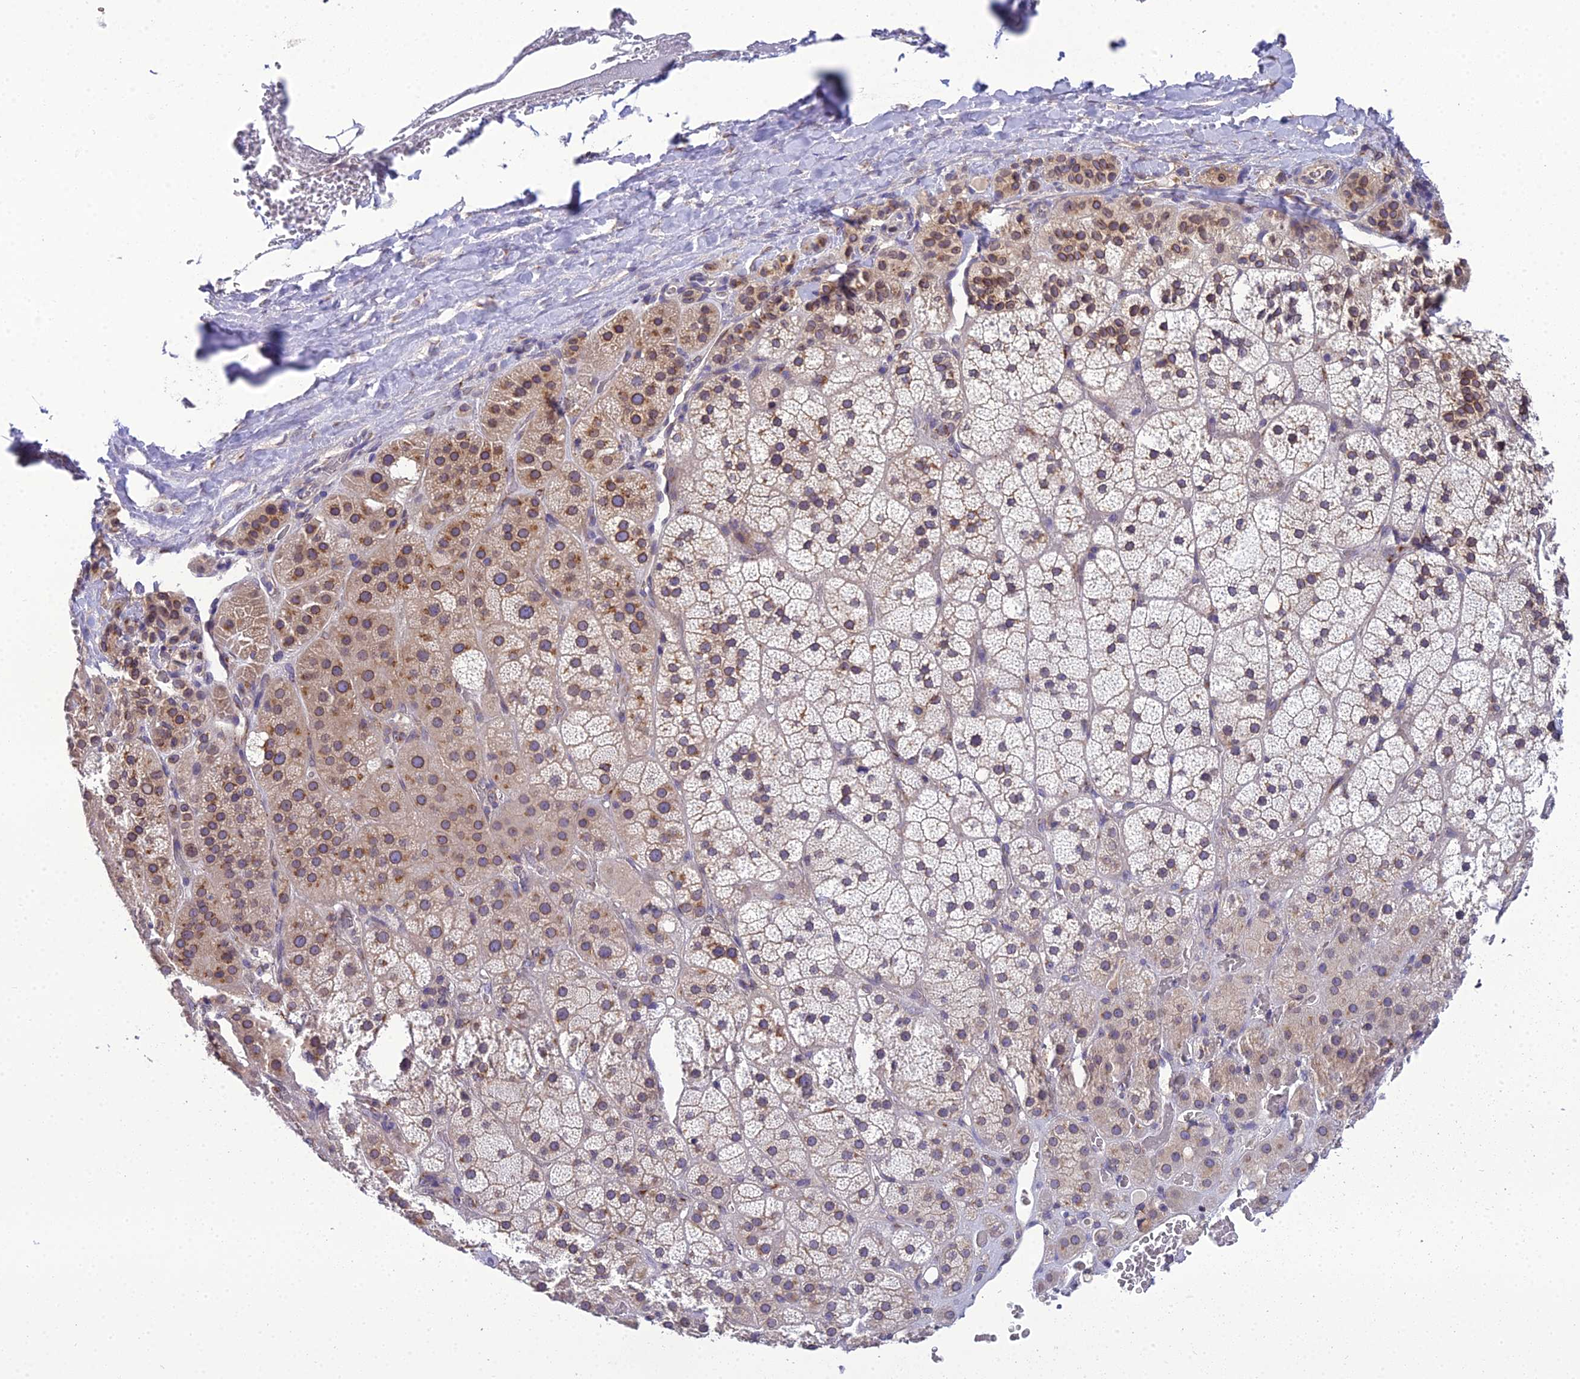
{"staining": {"intensity": "moderate", "quantity": "25%-75%", "location": "cytoplasmic/membranous"}, "tissue": "adrenal gland", "cell_type": "Glandular cells", "image_type": "normal", "snomed": [{"axis": "morphology", "description": "Normal tissue, NOS"}, {"axis": "topography", "description": "Adrenal gland"}], "caption": "Benign adrenal gland exhibits moderate cytoplasmic/membranous positivity in approximately 25%-75% of glandular cells Ihc stains the protein in brown and the nuclei are stained blue..", "gene": "GOLPH3", "patient": {"sex": "male", "age": 57}}